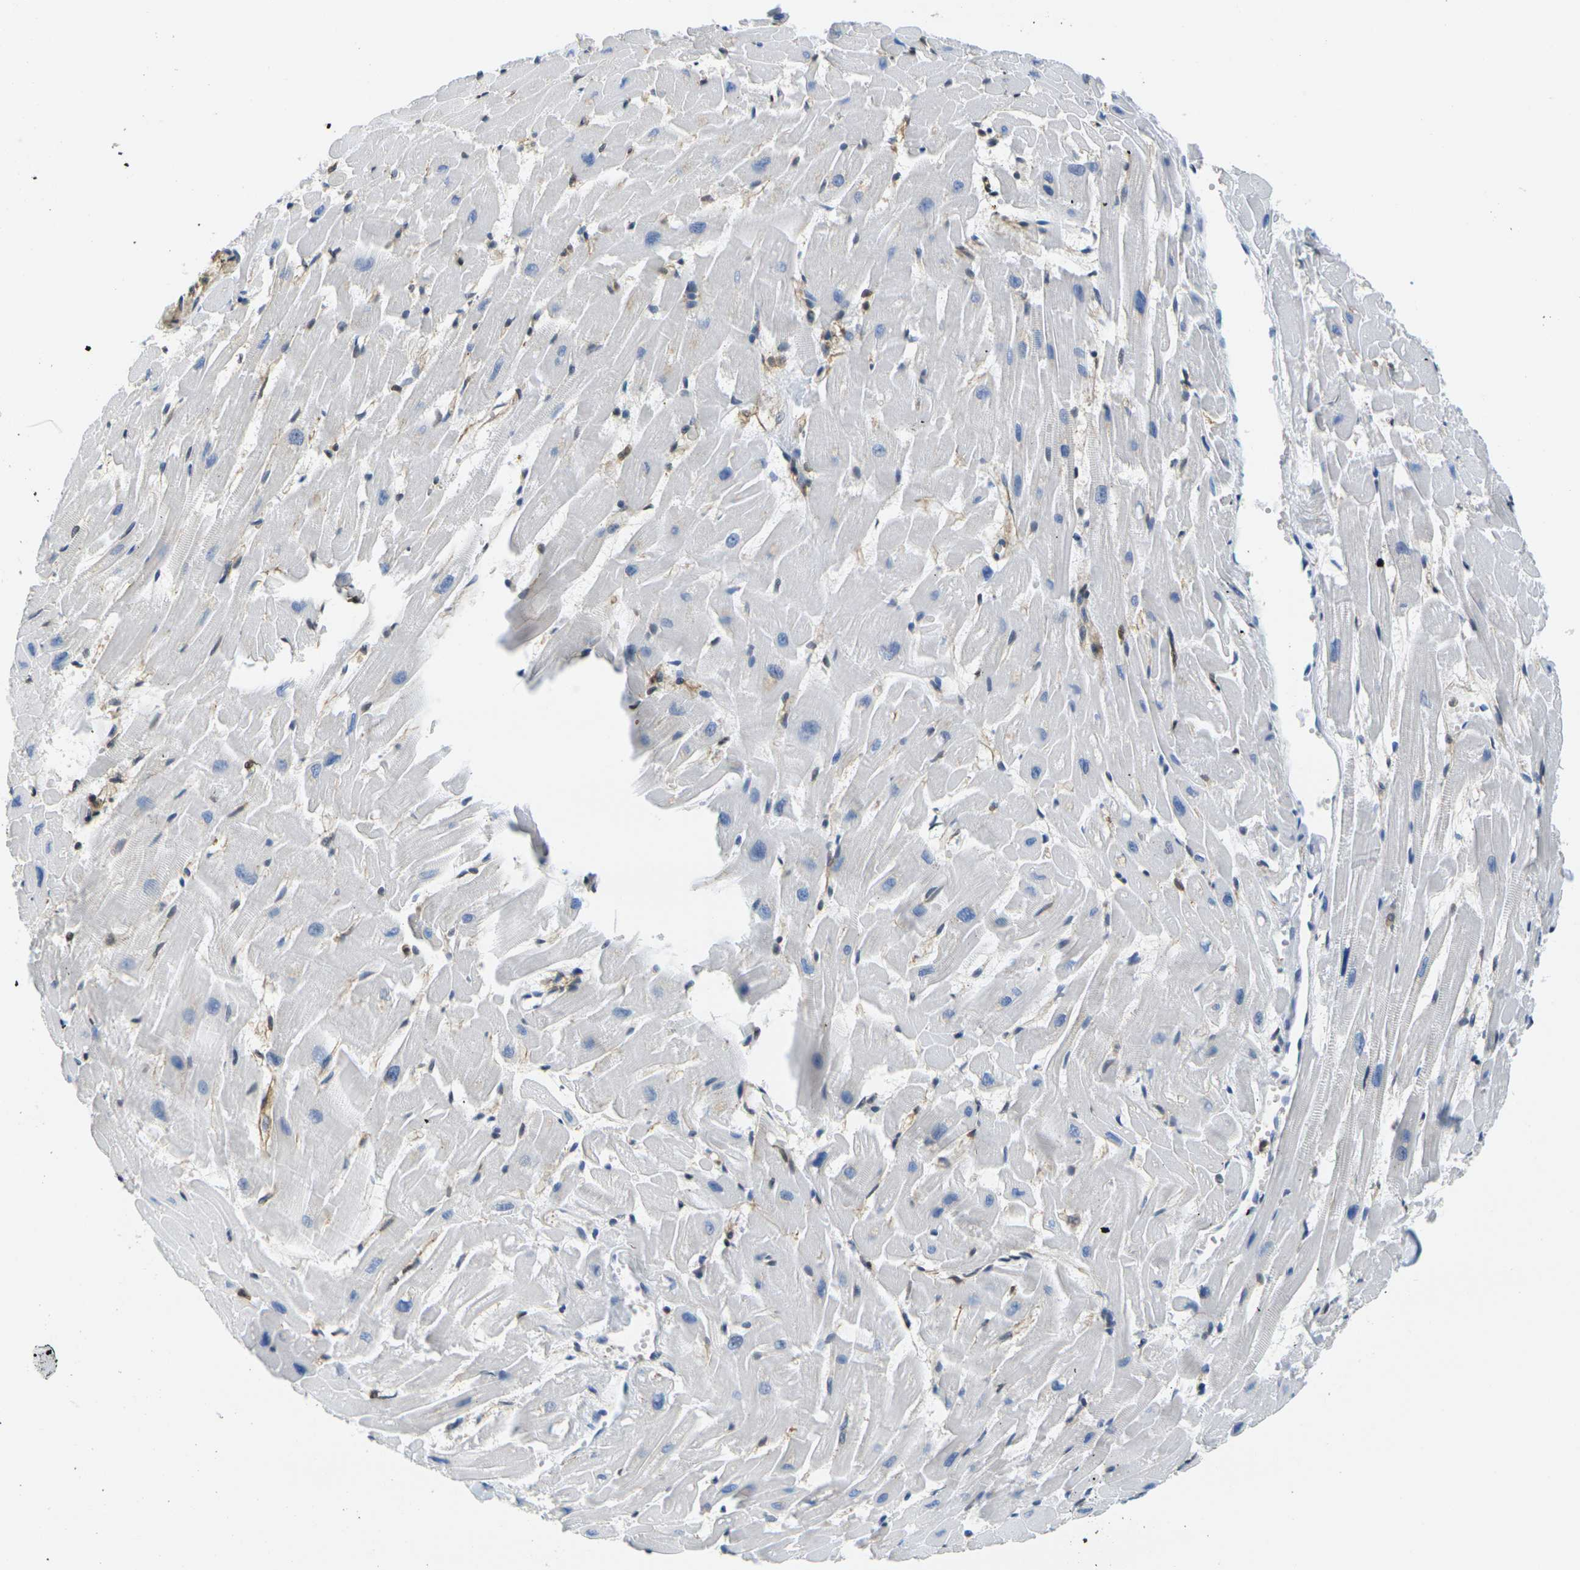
{"staining": {"intensity": "weak", "quantity": "<25%", "location": "cytoplasmic/membranous"}, "tissue": "heart muscle", "cell_type": "Cardiomyocytes", "image_type": "normal", "snomed": [{"axis": "morphology", "description": "Normal tissue, NOS"}, {"axis": "topography", "description": "Heart"}], "caption": "Micrograph shows no significant protein expression in cardiomyocytes of normal heart muscle. (Stains: DAB (3,3'-diaminobenzidine) immunohistochemistry (IHC) with hematoxylin counter stain, Microscopy: brightfield microscopy at high magnification).", "gene": "LASP1", "patient": {"sex": "female", "age": 19}}